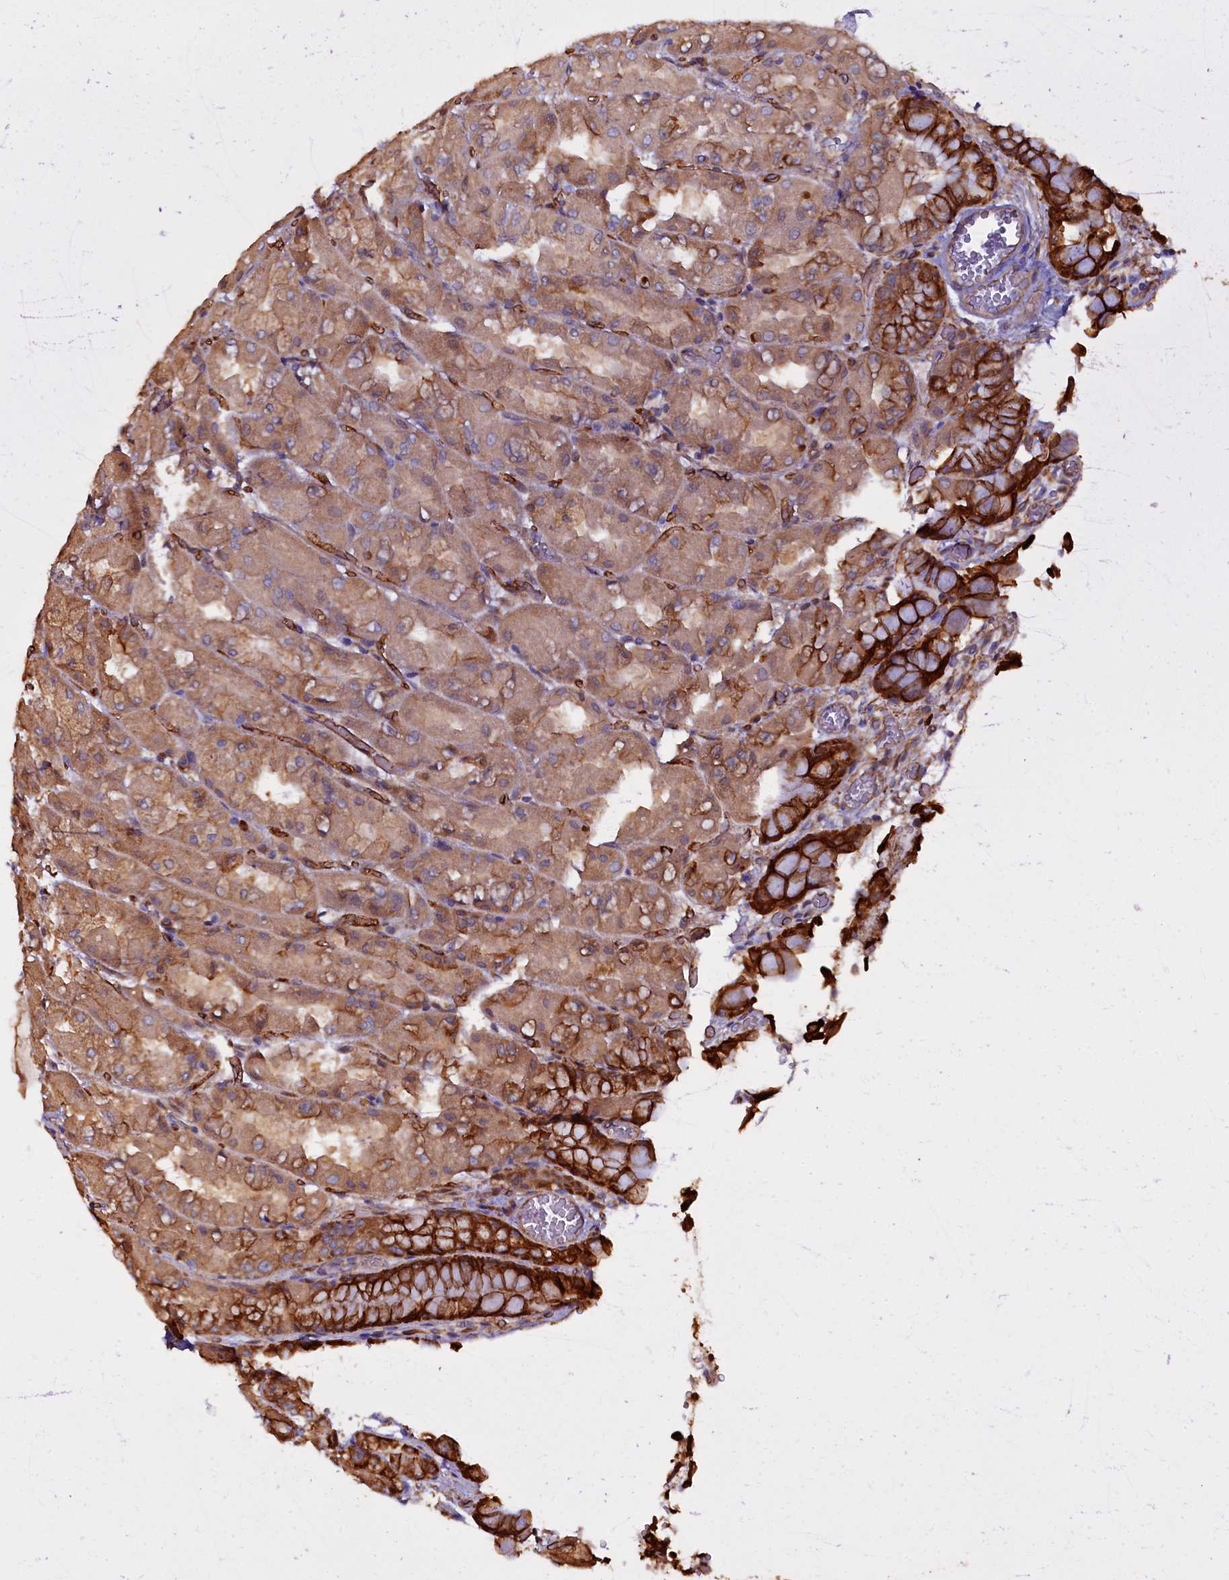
{"staining": {"intensity": "strong", "quantity": "25%-75%", "location": "cytoplasmic/membranous"}, "tissue": "stomach", "cell_type": "Glandular cells", "image_type": "normal", "snomed": [{"axis": "morphology", "description": "Normal tissue, NOS"}, {"axis": "topography", "description": "Stomach"}], "caption": "The photomicrograph demonstrates immunohistochemical staining of unremarkable stomach. There is strong cytoplasmic/membranous expression is present in about 25%-75% of glandular cells.", "gene": "LRRC57", "patient": {"sex": "female", "age": 61}}